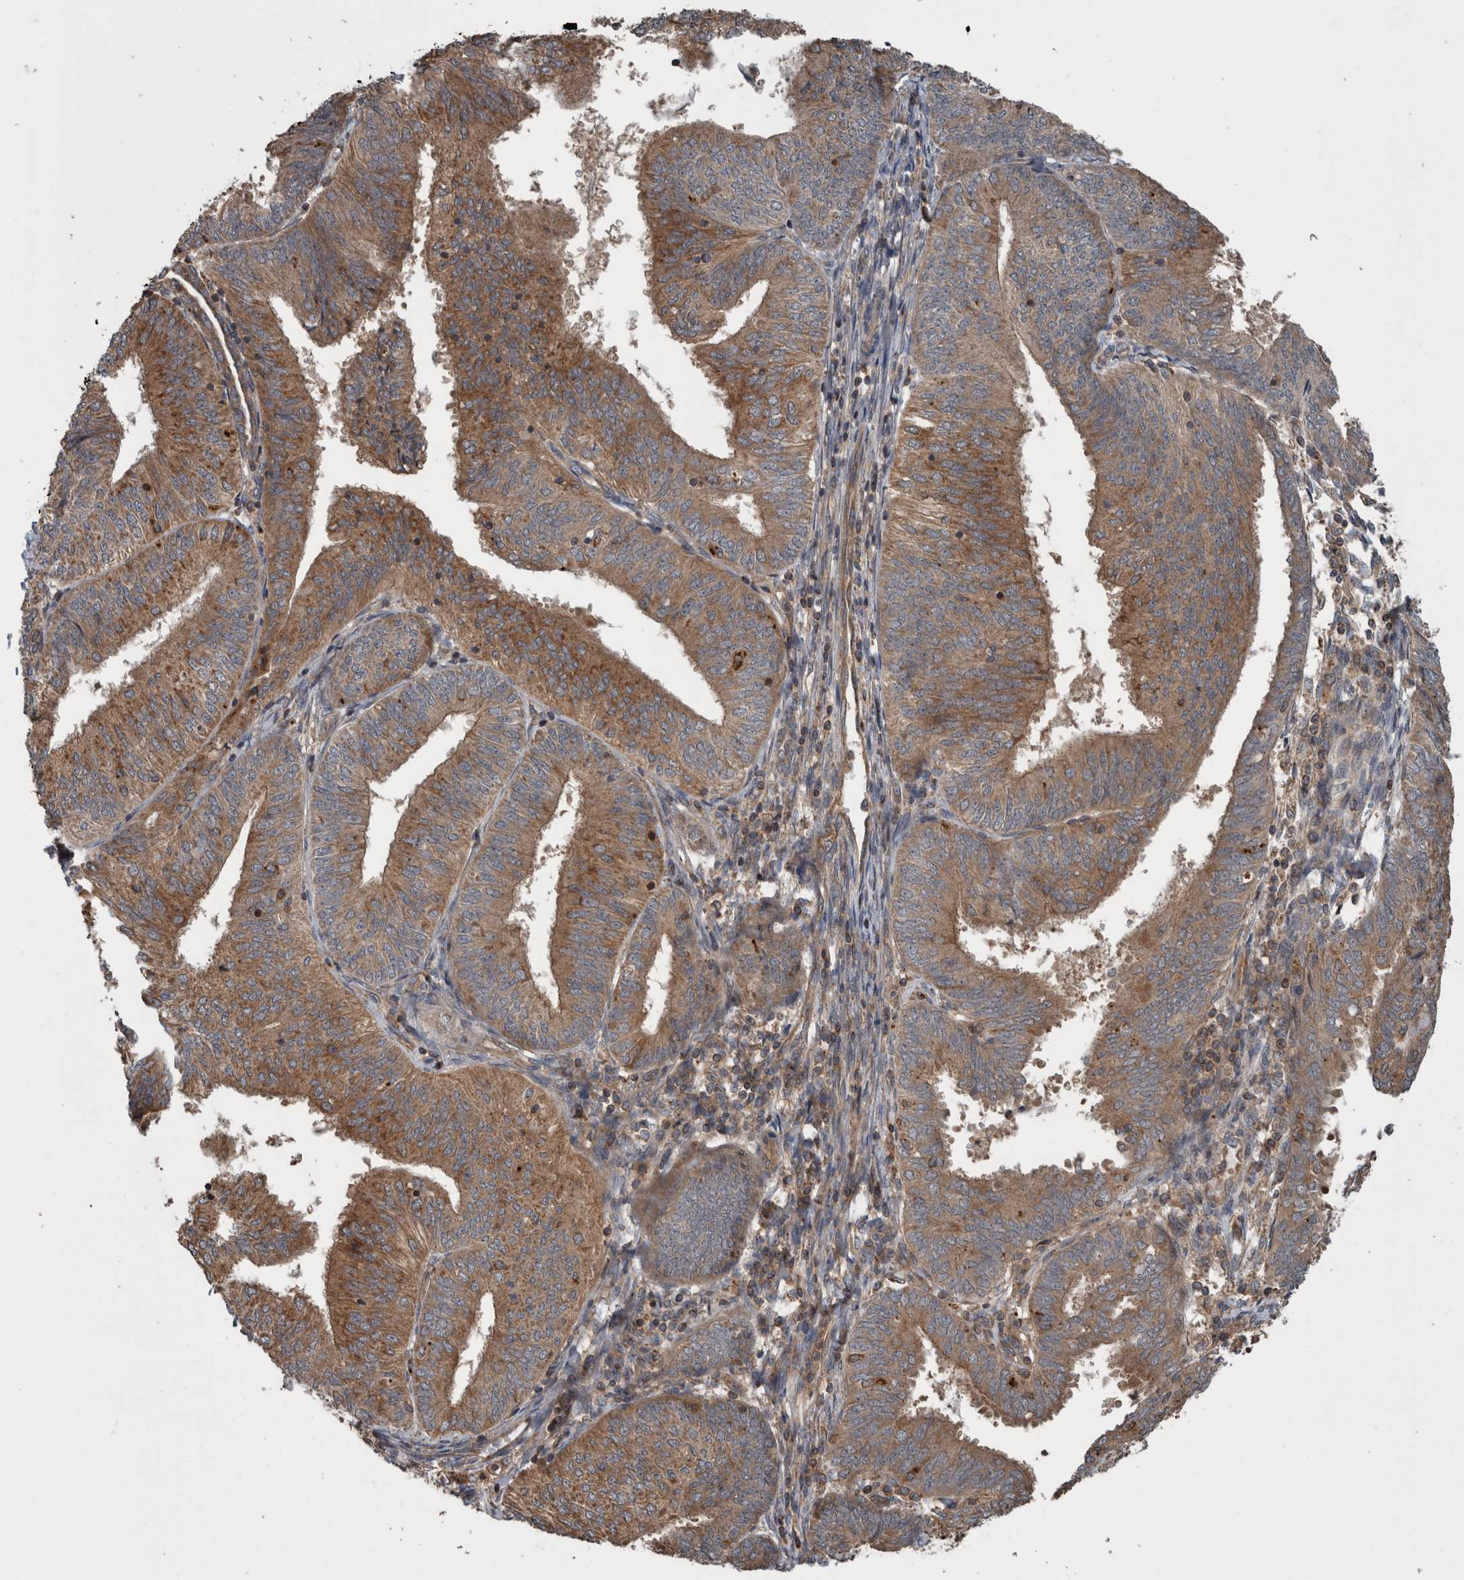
{"staining": {"intensity": "moderate", "quantity": ">75%", "location": "cytoplasmic/membranous"}, "tissue": "endometrial cancer", "cell_type": "Tumor cells", "image_type": "cancer", "snomed": [{"axis": "morphology", "description": "Adenocarcinoma, NOS"}, {"axis": "topography", "description": "Endometrium"}], "caption": "Immunohistochemical staining of adenocarcinoma (endometrial) shows medium levels of moderate cytoplasmic/membranous staining in about >75% of tumor cells.", "gene": "RIOK3", "patient": {"sex": "female", "age": 58}}